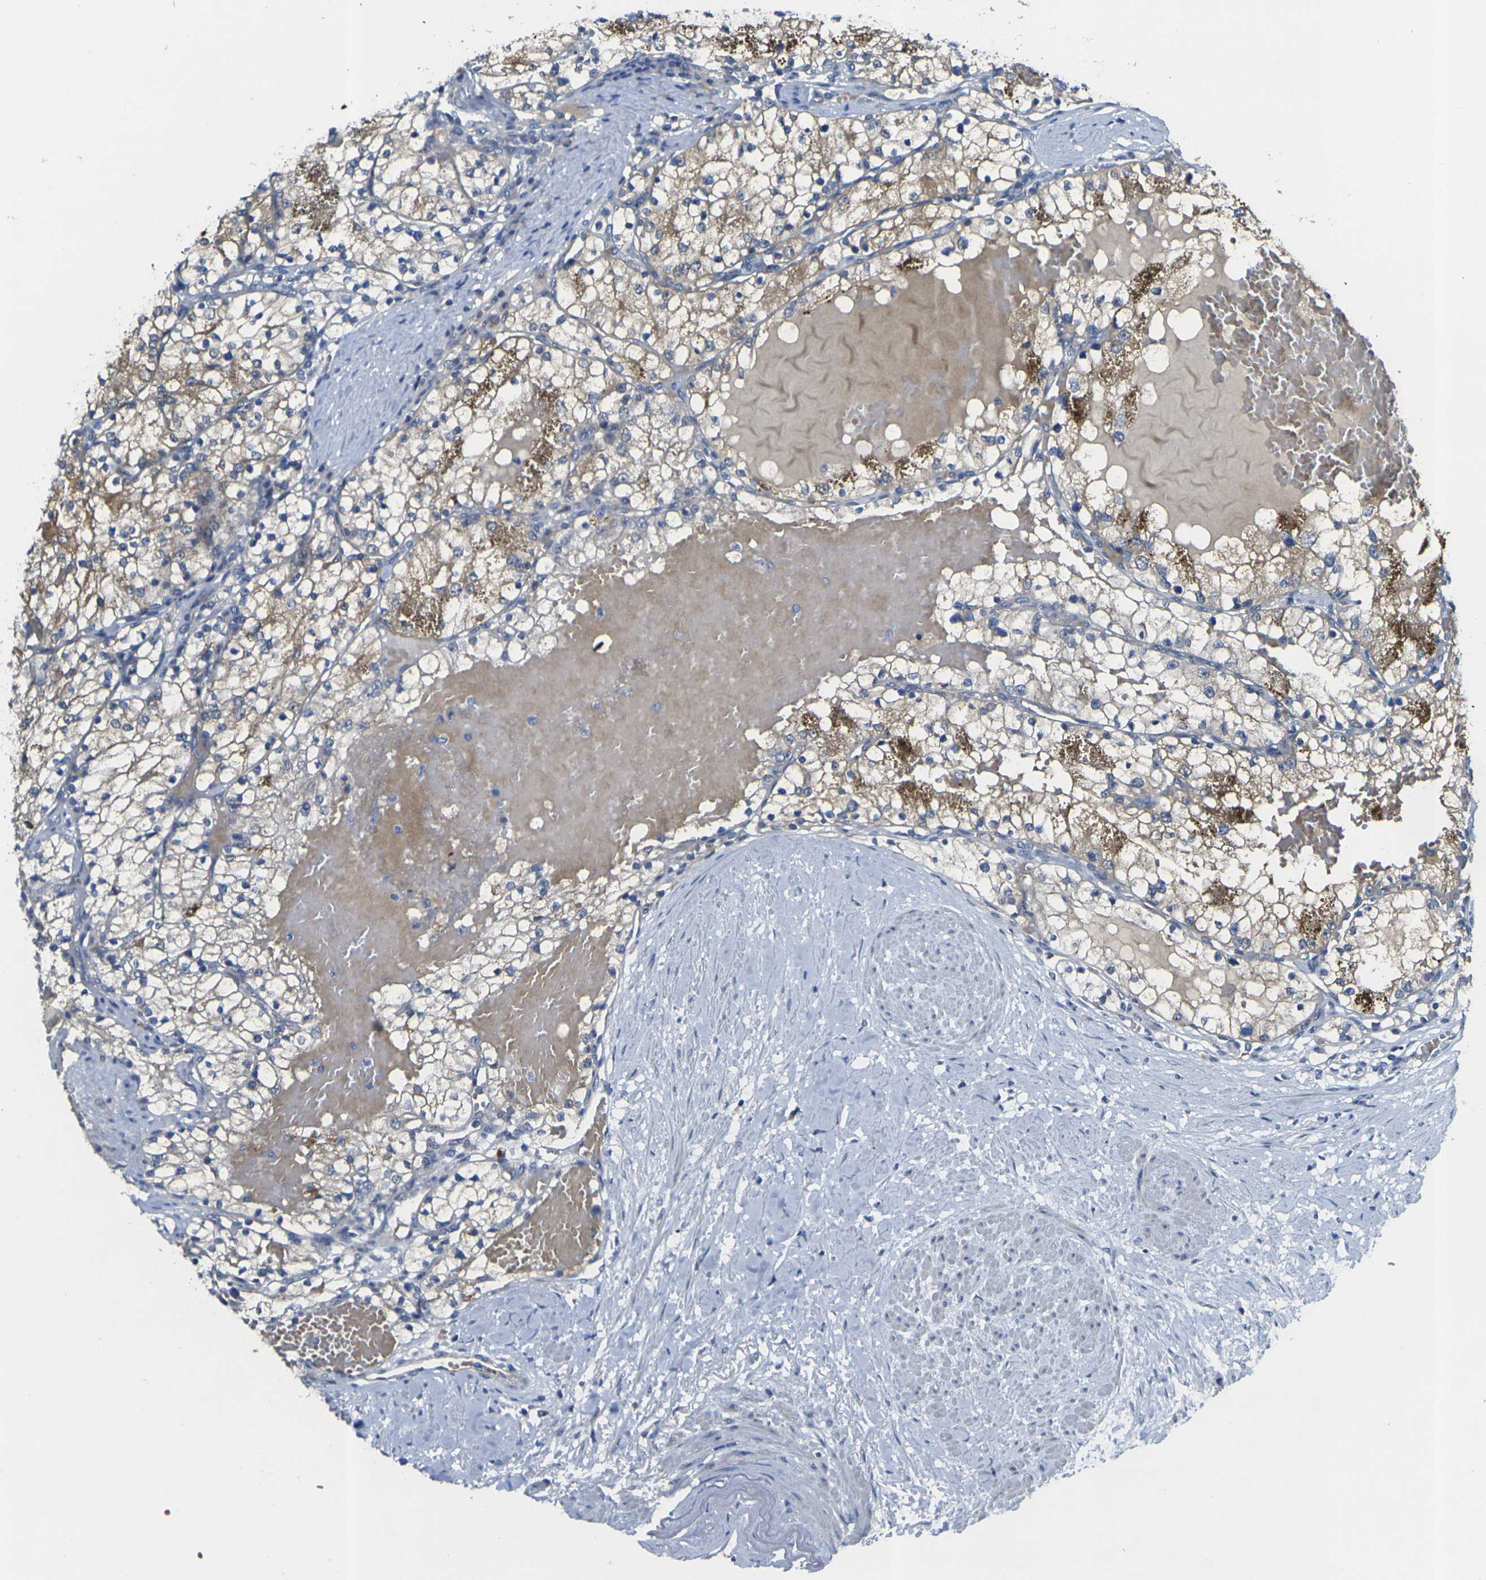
{"staining": {"intensity": "moderate", "quantity": "<25%", "location": "cytoplasmic/membranous"}, "tissue": "renal cancer", "cell_type": "Tumor cells", "image_type": "cancer", "snomed": [{"axis": "morphology", "description": "Adenocarcinoma, NOS"}, {"axis": "topography", "description": "Kidney"}], "caption": "Protein analysis of renal adenocarcinoma tissue shows moderate cytoplasmic/membranous expression in about <25% of tumor cells.", "gene": "GNA12", "patient": {"sex": "male", "age": 68}}